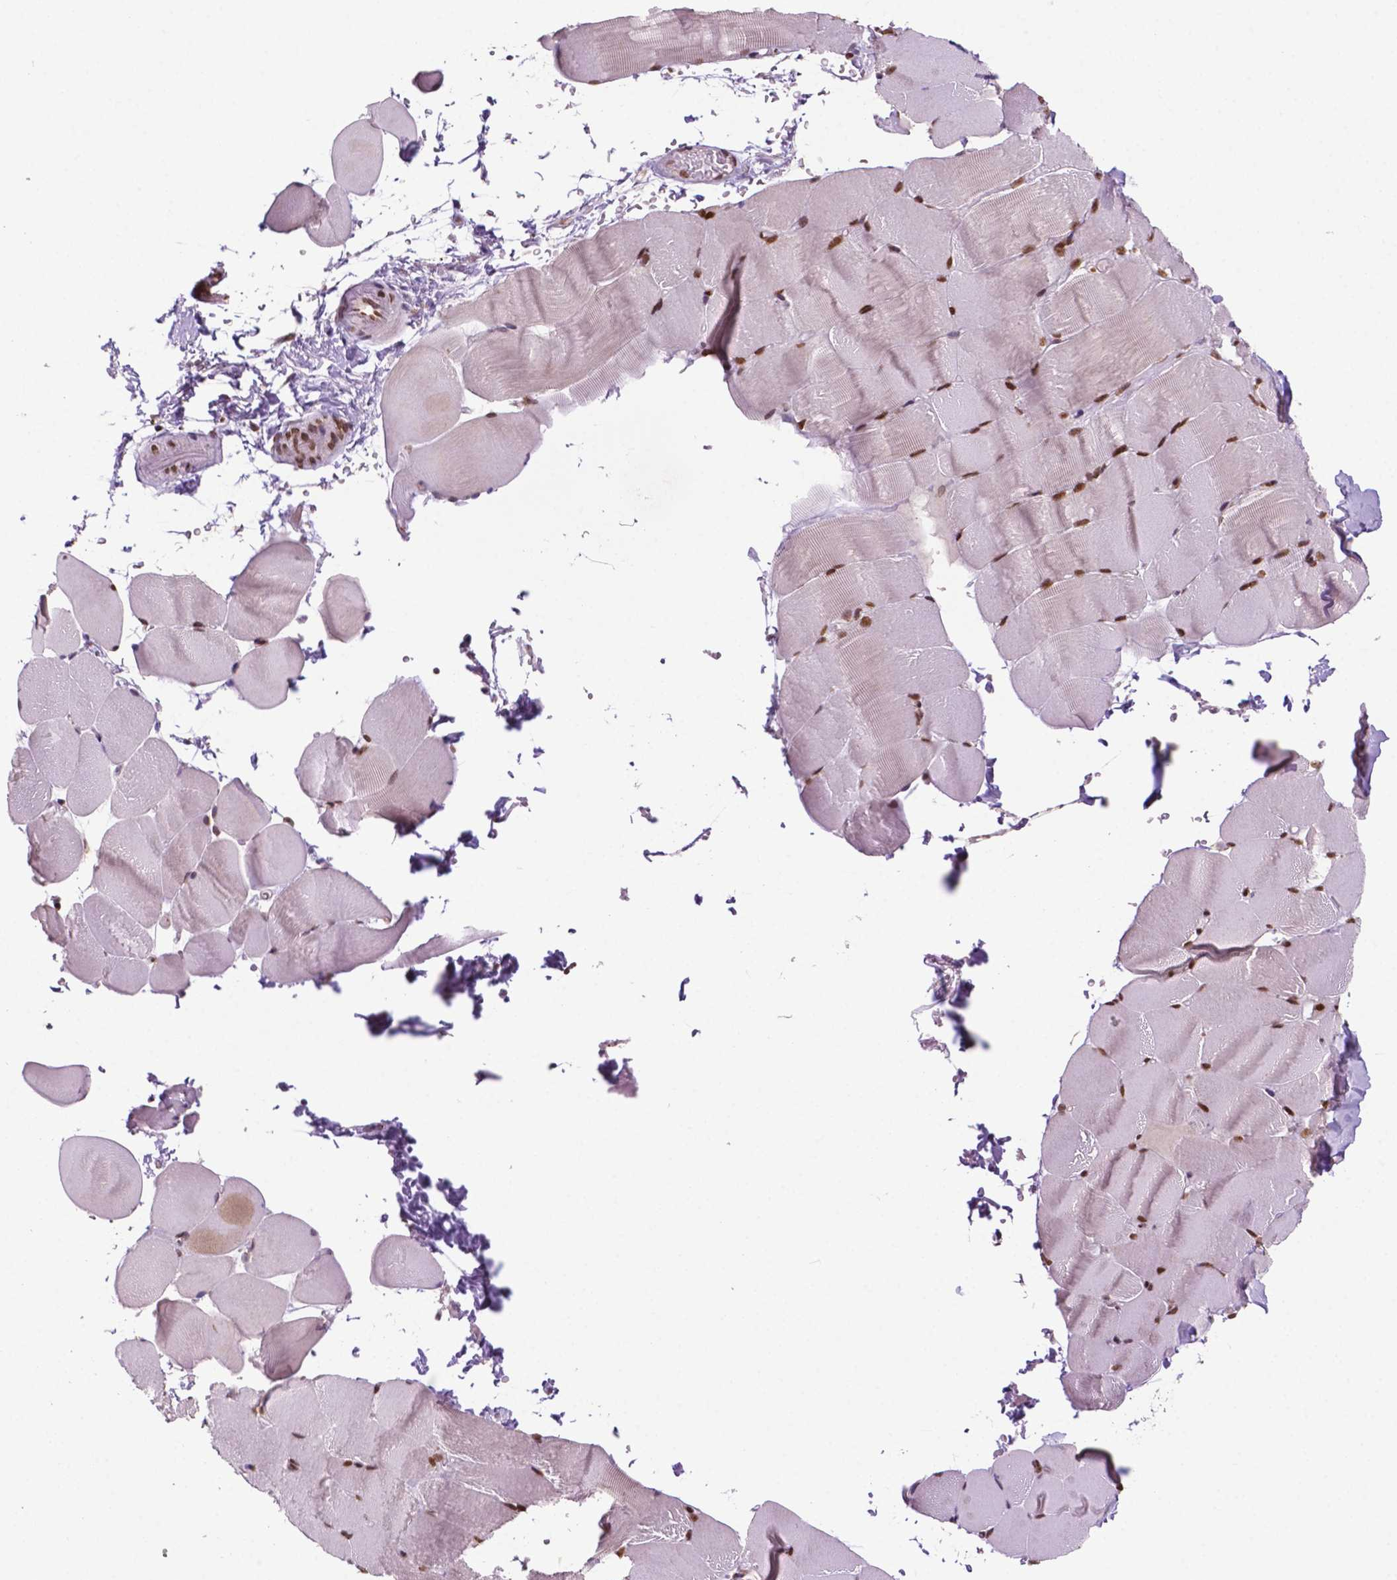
{"staining": {"intensity": "moderate", "quantity": ">75%", "location": "nuclear"}, "tissue": "skeletal muscle", "cell_type": "Myocytes", "image_type": "normal", "snomed": [{"axis": "morphology", "description": "Normal tissue, NOS"}, {"axis": "topography", "description": "Skeletal muscle"}], "caption": "An IHC histopathology image of normal tissue is shown. Protein staining in brown labels moderate nuclear positivity in skeletal muscle within myocytes.", "gene": "MLH1", "patient": {"sex": "female", "age": 37}}